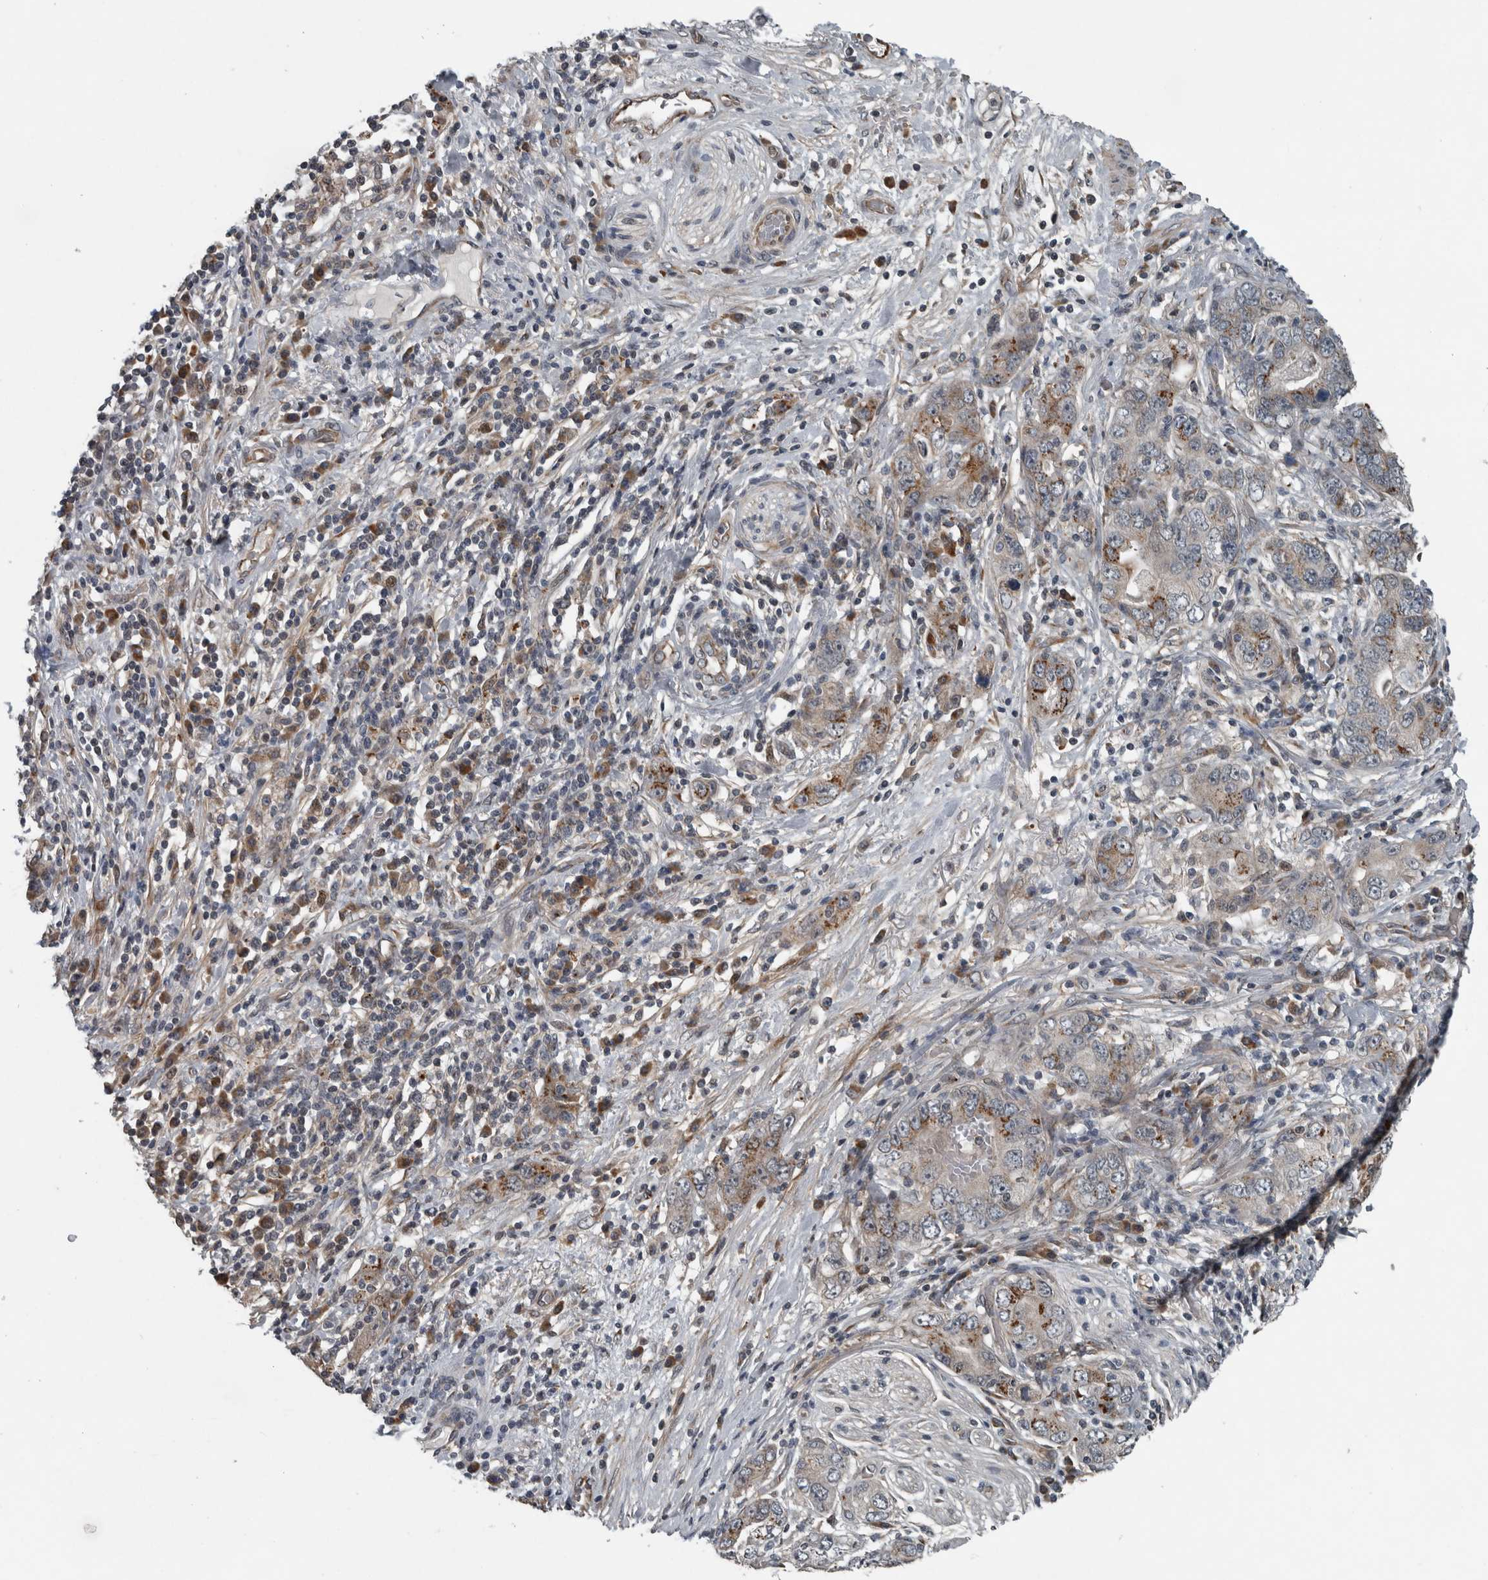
{"staining": {"intensity": "moderate", "quantity": ">75%", "location": "cytoplasmic/membranous"}, "tissue": "stomach cancer", "cell_type": "Tumor cells", "image_type": "cancer", "snomed": [{"axis": "morphology", "description": "Adenocarcinoma, NOS"}, {"axis": "topography", "description": "Stomach, lower"}], "caption": "A brown stain shows moderate cytoplasmic/membranous staining of a protein in stomach cancer (adenocarcinoma) tumor cells.", "gene": "ZNF345", "patient": {"sex": "female", "age": 93}}